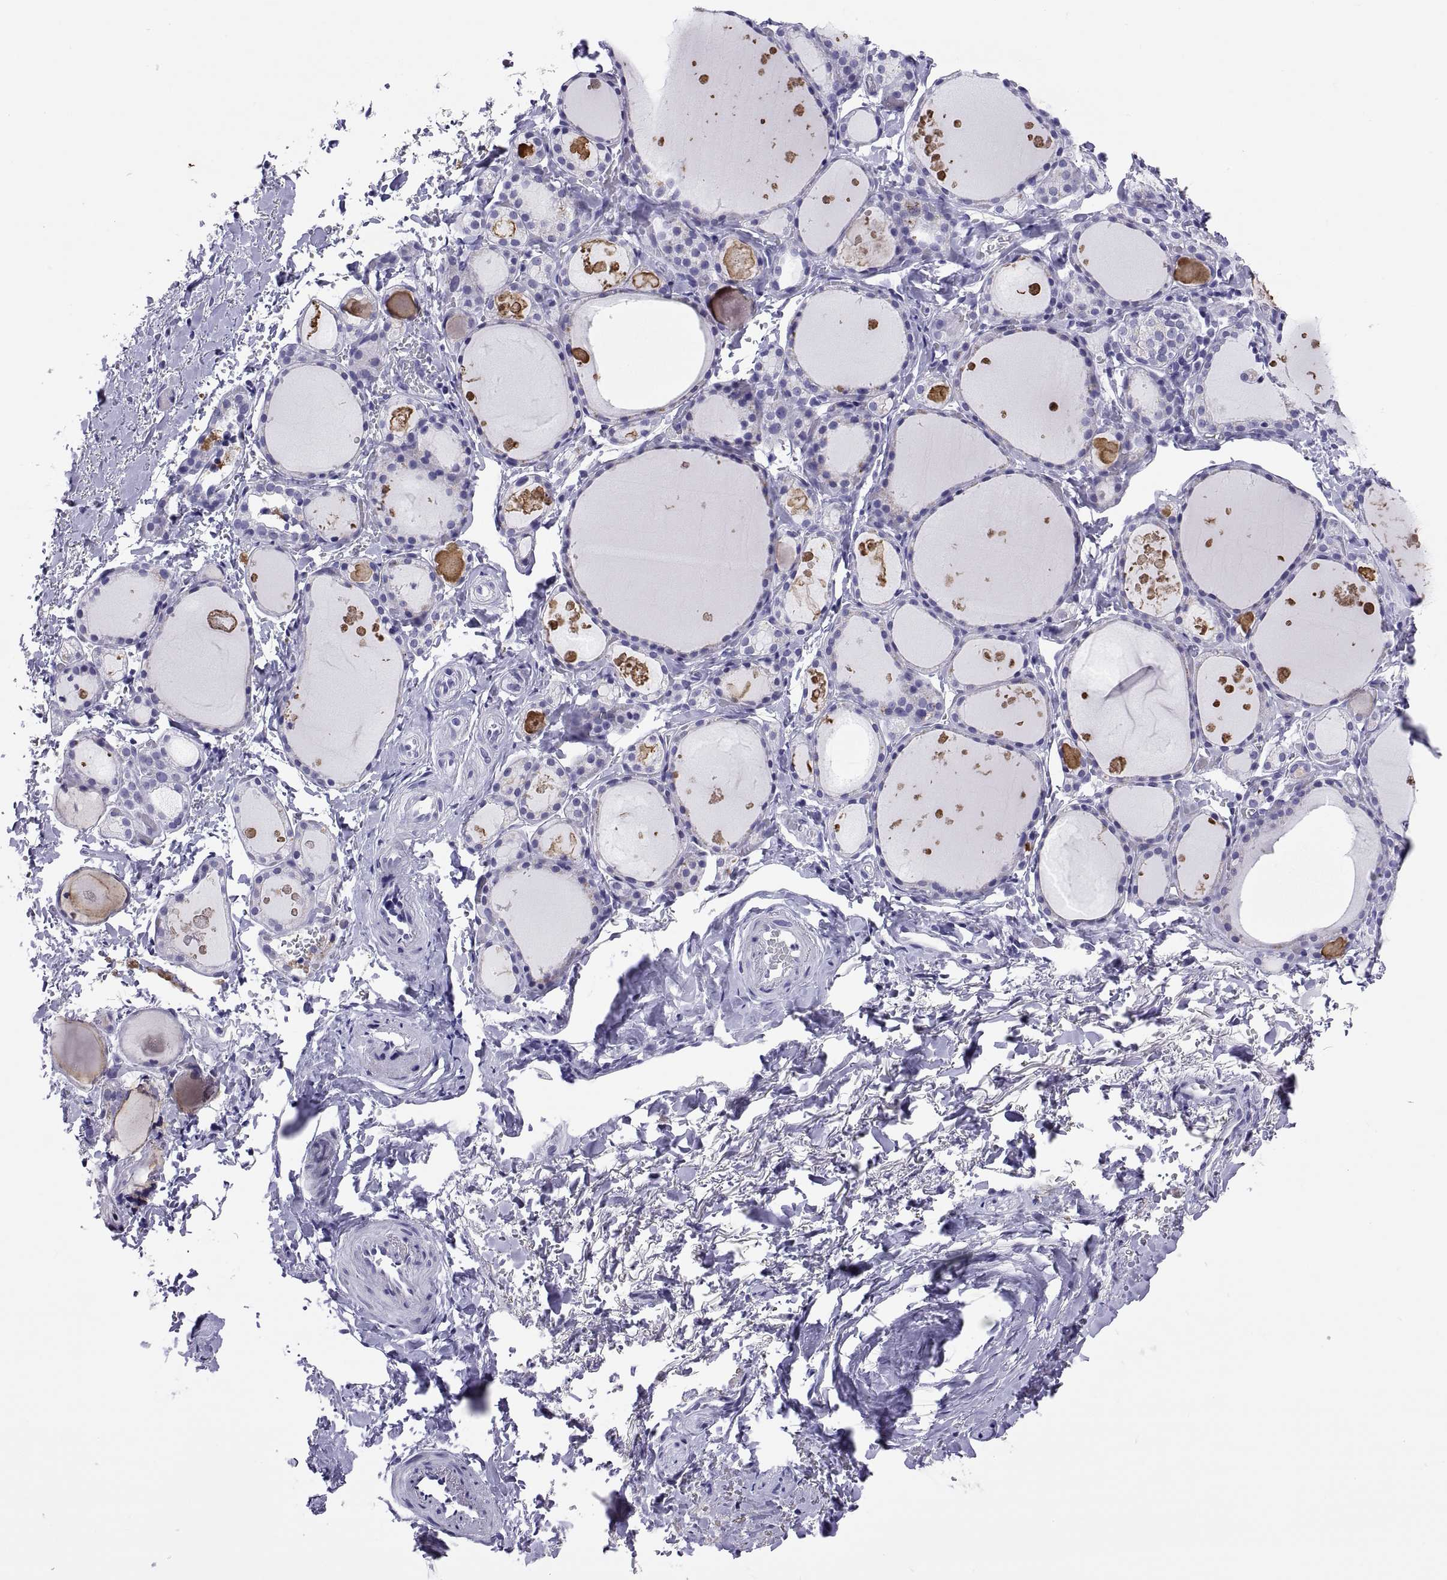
{"staining": {"intensity": "negative", "quantity": "none", "location": "none"}, "tissue": "thyroid gland", "cell_type": "Glandular cells", "image_type": "normal", "snomed": [{"axis": "morphology", "description": "Normal tissue, NOS"}, {"axis": "topography", "description": "Thyroid gland"}], "caption": "This is a photomicrograph of immunohistochemistry staining of unremarkable thyroid gland, which shows no positivity in glandular cells. (DAB (3,3'-diaminobenzidine) IHC, high magnification).", "gene": "QRICH2", "patient": {"sex": "male", "age": 68}}